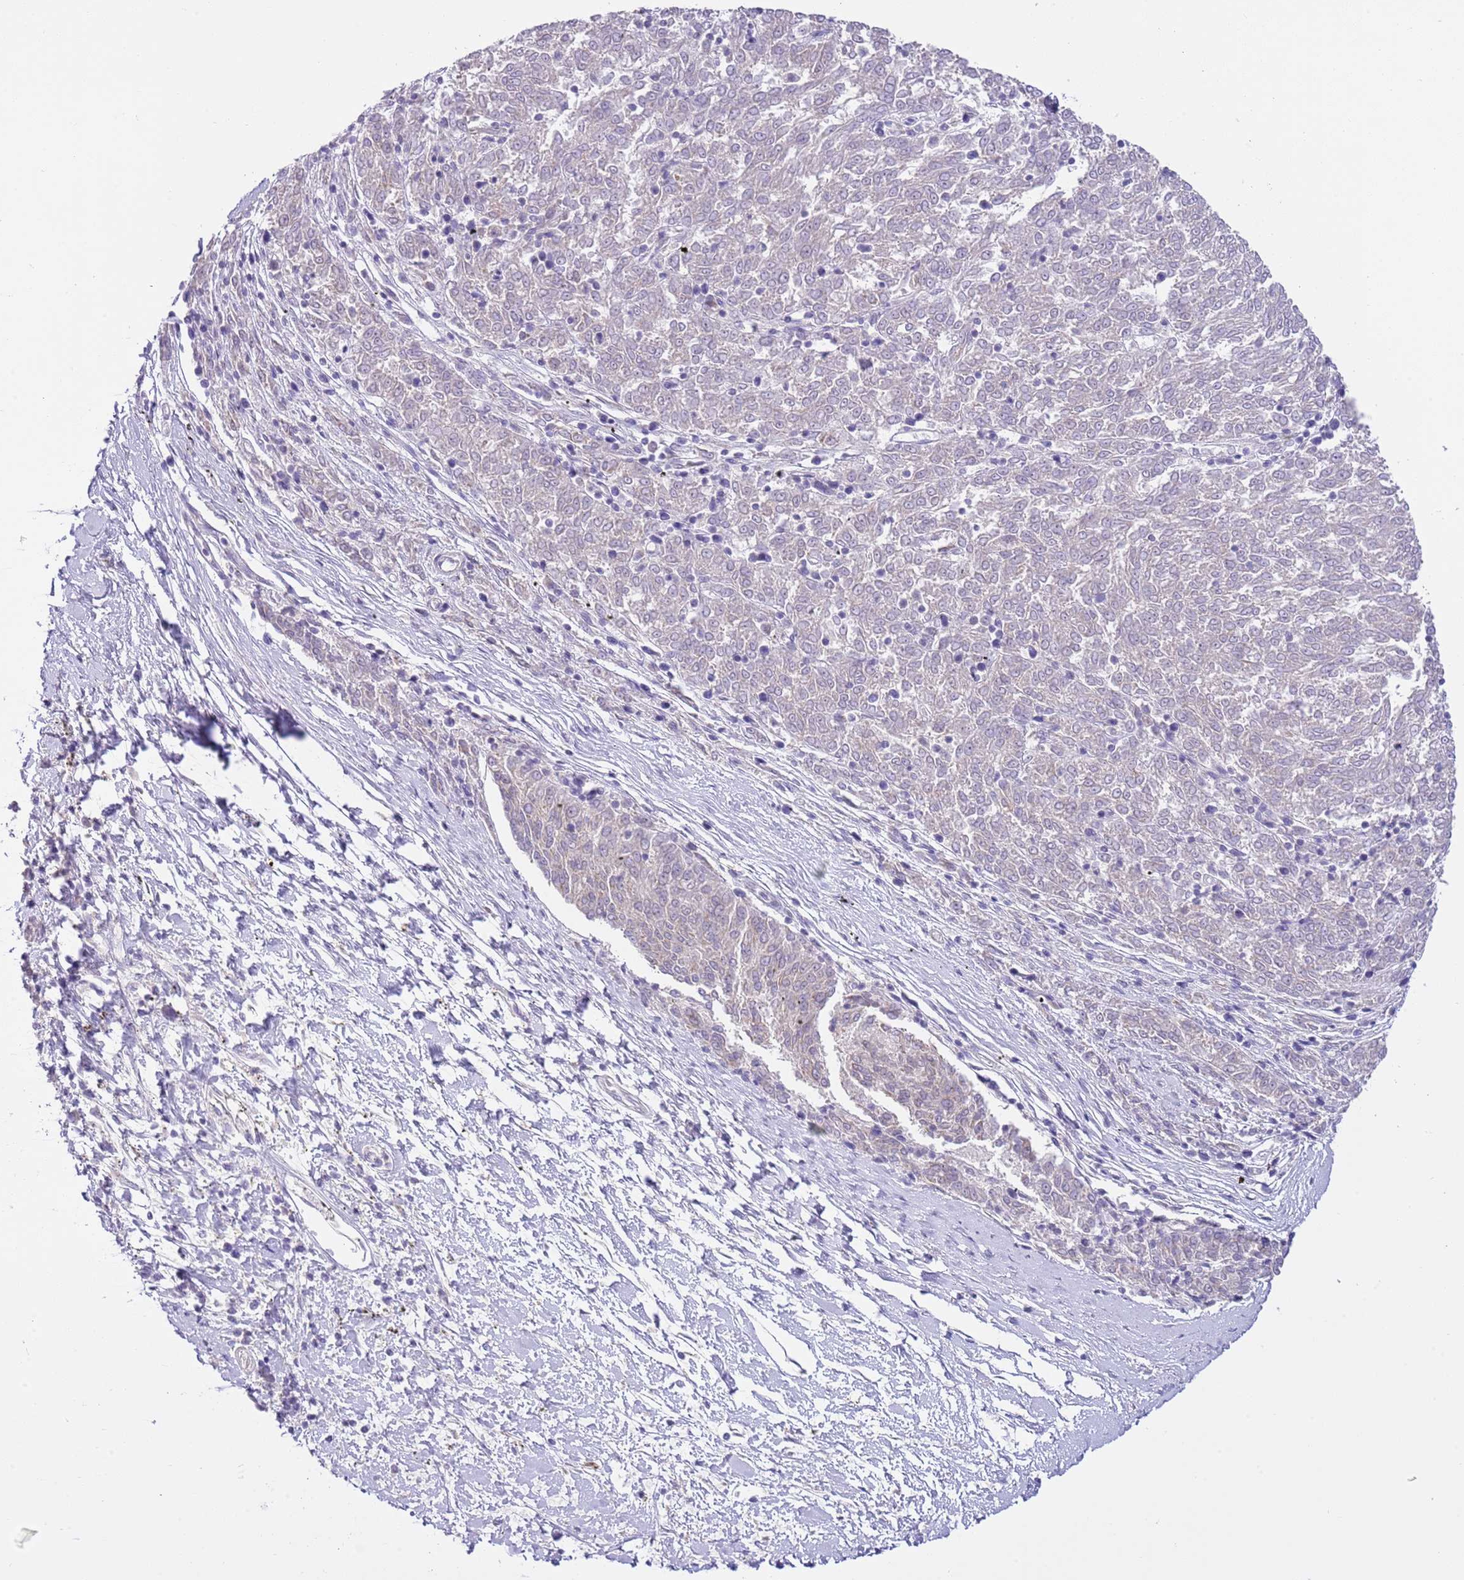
{"staining": {"intensity": "negative", "quantity": "none", "location": "none"}, "tissue": "melanoma", "cell_type": "Tumor cells", "image_type": "cancer", "snomed": [{"axis": "morphology", "description": "Malignant melanoma, NOS"}, {"axis": "topography", "description": "Skin"}], "caption": "Immunohistochemistry (IHC) of human malignant melanoma displays no positivity in tumor cells.", "gene": "FBRSL1", "patient": {"sex": "female", "age": 72}}